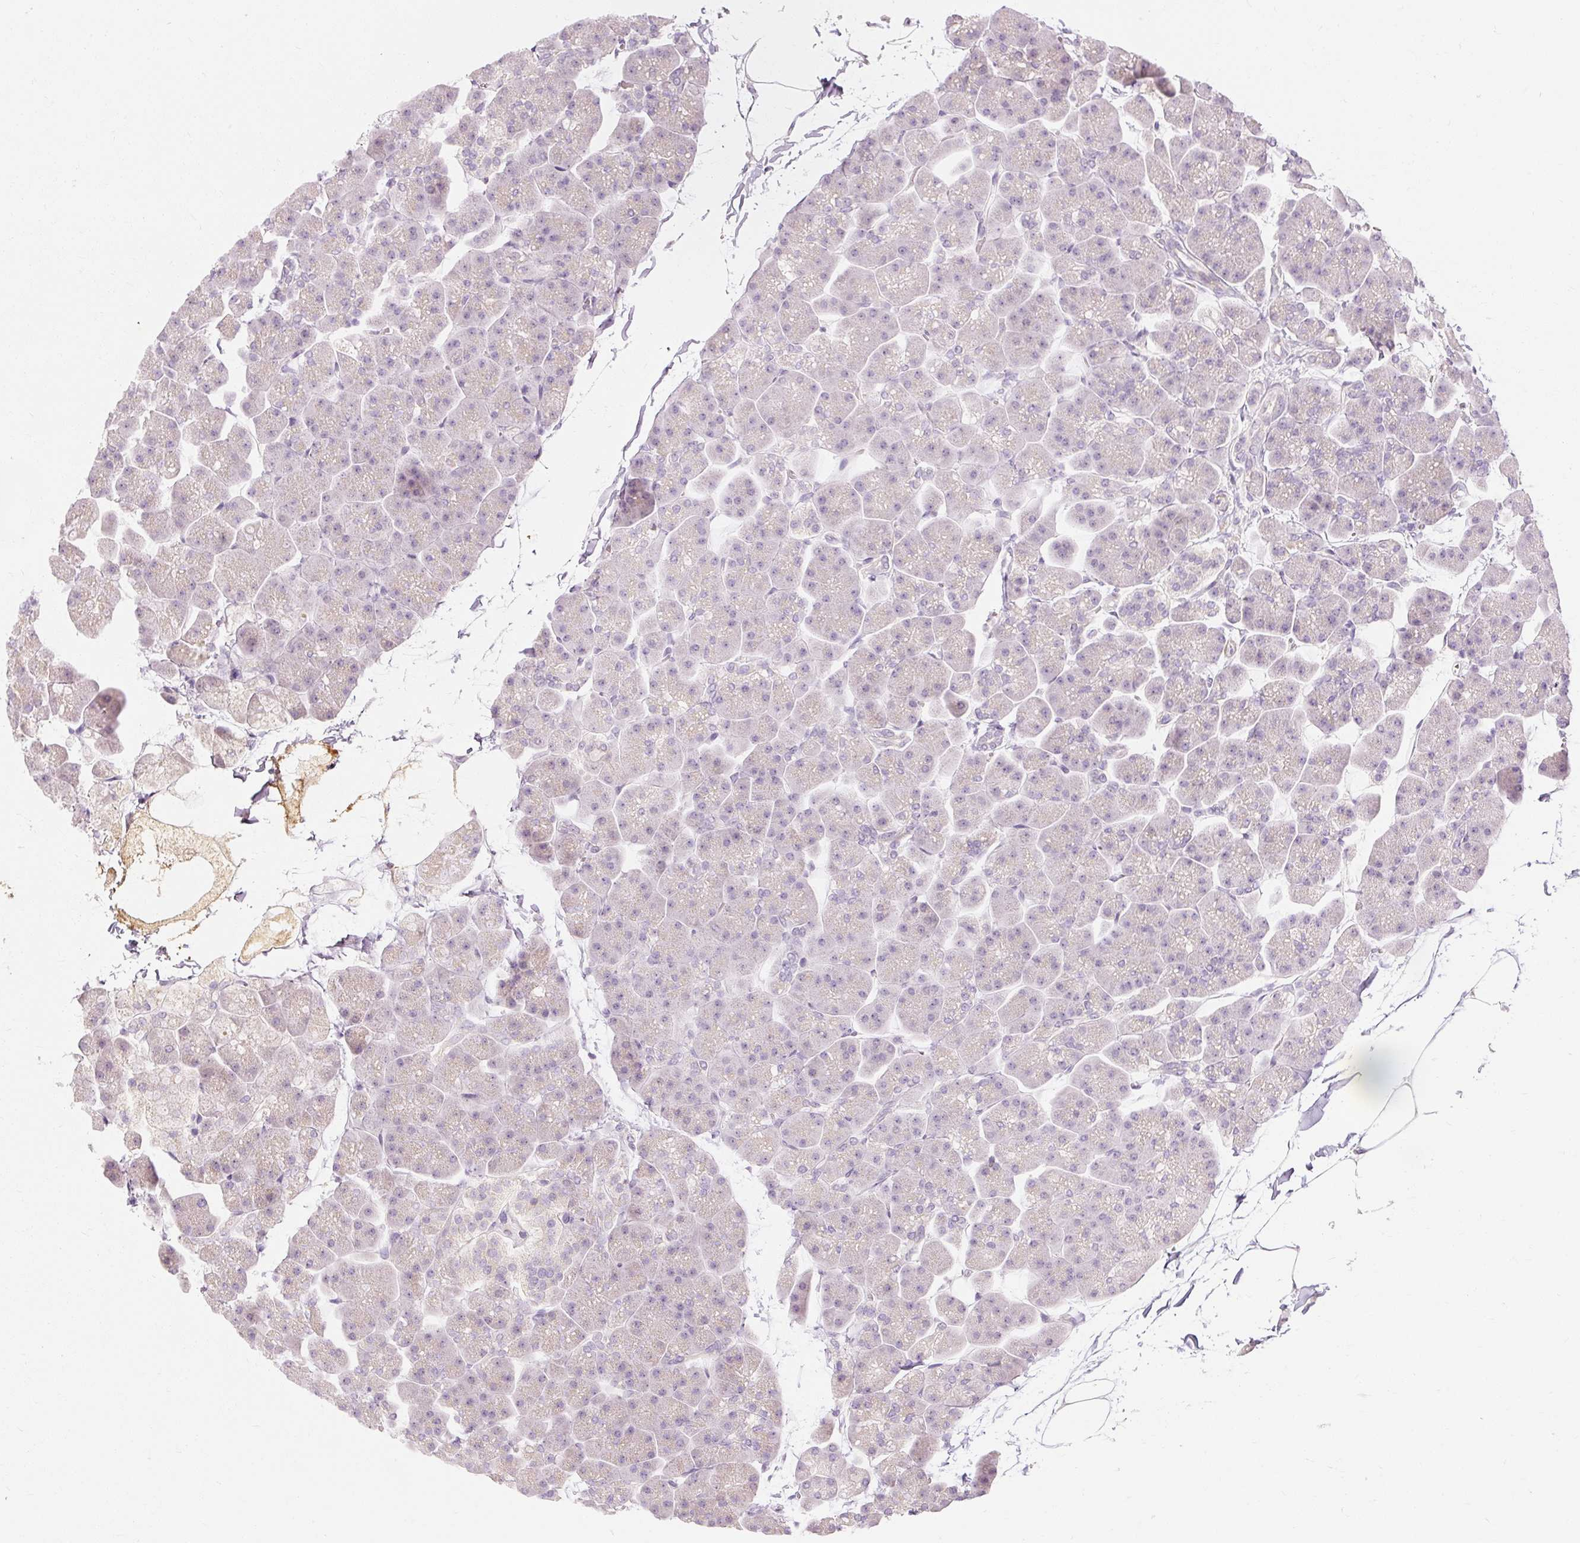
{"staining": {"intensity": "negative", "quantity": "none", "location": "none"}, "tissue": "pancreas", "cell_type": "Exocrine glandular cells", "image_type": "normal", "snomed": [{"axis": "morphology", "description": "Normal tissue, NOS"}, {"axis": "topography", "description": "Pancreas"}], "caption": "Immunohistochemical staining of unremarkable pancreas demonstrates no significant staining in exocrine glandular cells.", "gene": "CAPN3", "patient": {"sex": "male", "age": 35}}